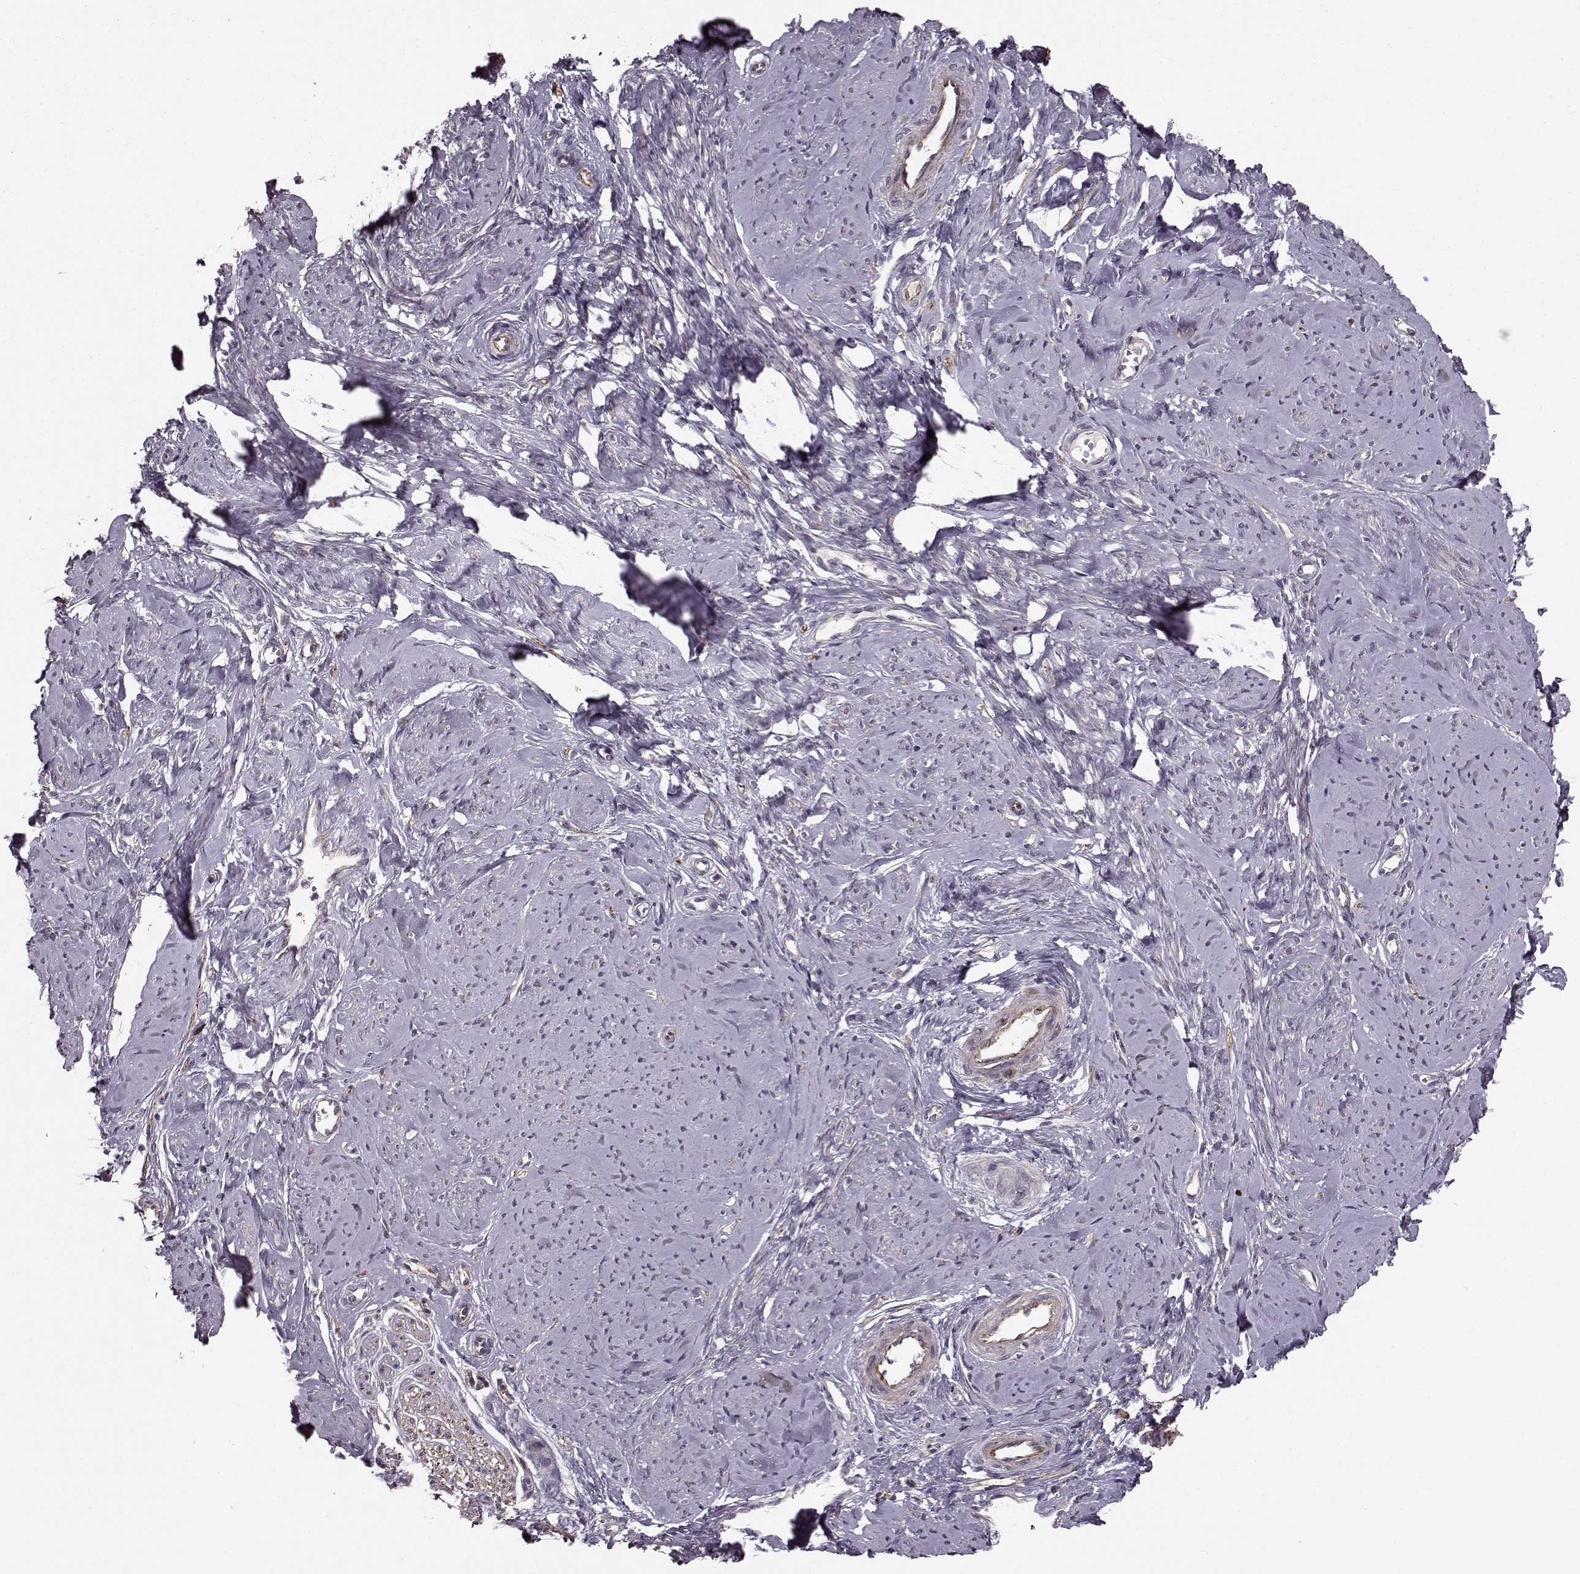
{"staining": {"intensity": "weak", "quantity": "<25%", "location": "cytoplasmic/membranous"}, "tissue": "smooth muscle", "cell_type": "Smooth muscle cells", "image_type": "normal", "snomed": [{"axis": "morphology", "description": "Normal tissue, NOS"}, {"axis": "topography", "description": "Smooth muscle"}], "caption": "The micrograph exhibits no staining of smooth muscle cells in benign smooth muscle. (DAB immunohistochemistry visualized using brightfield microscopy, high magnification).", "gene": "MTR", "patient": {"sex": "female", "age": 48}}